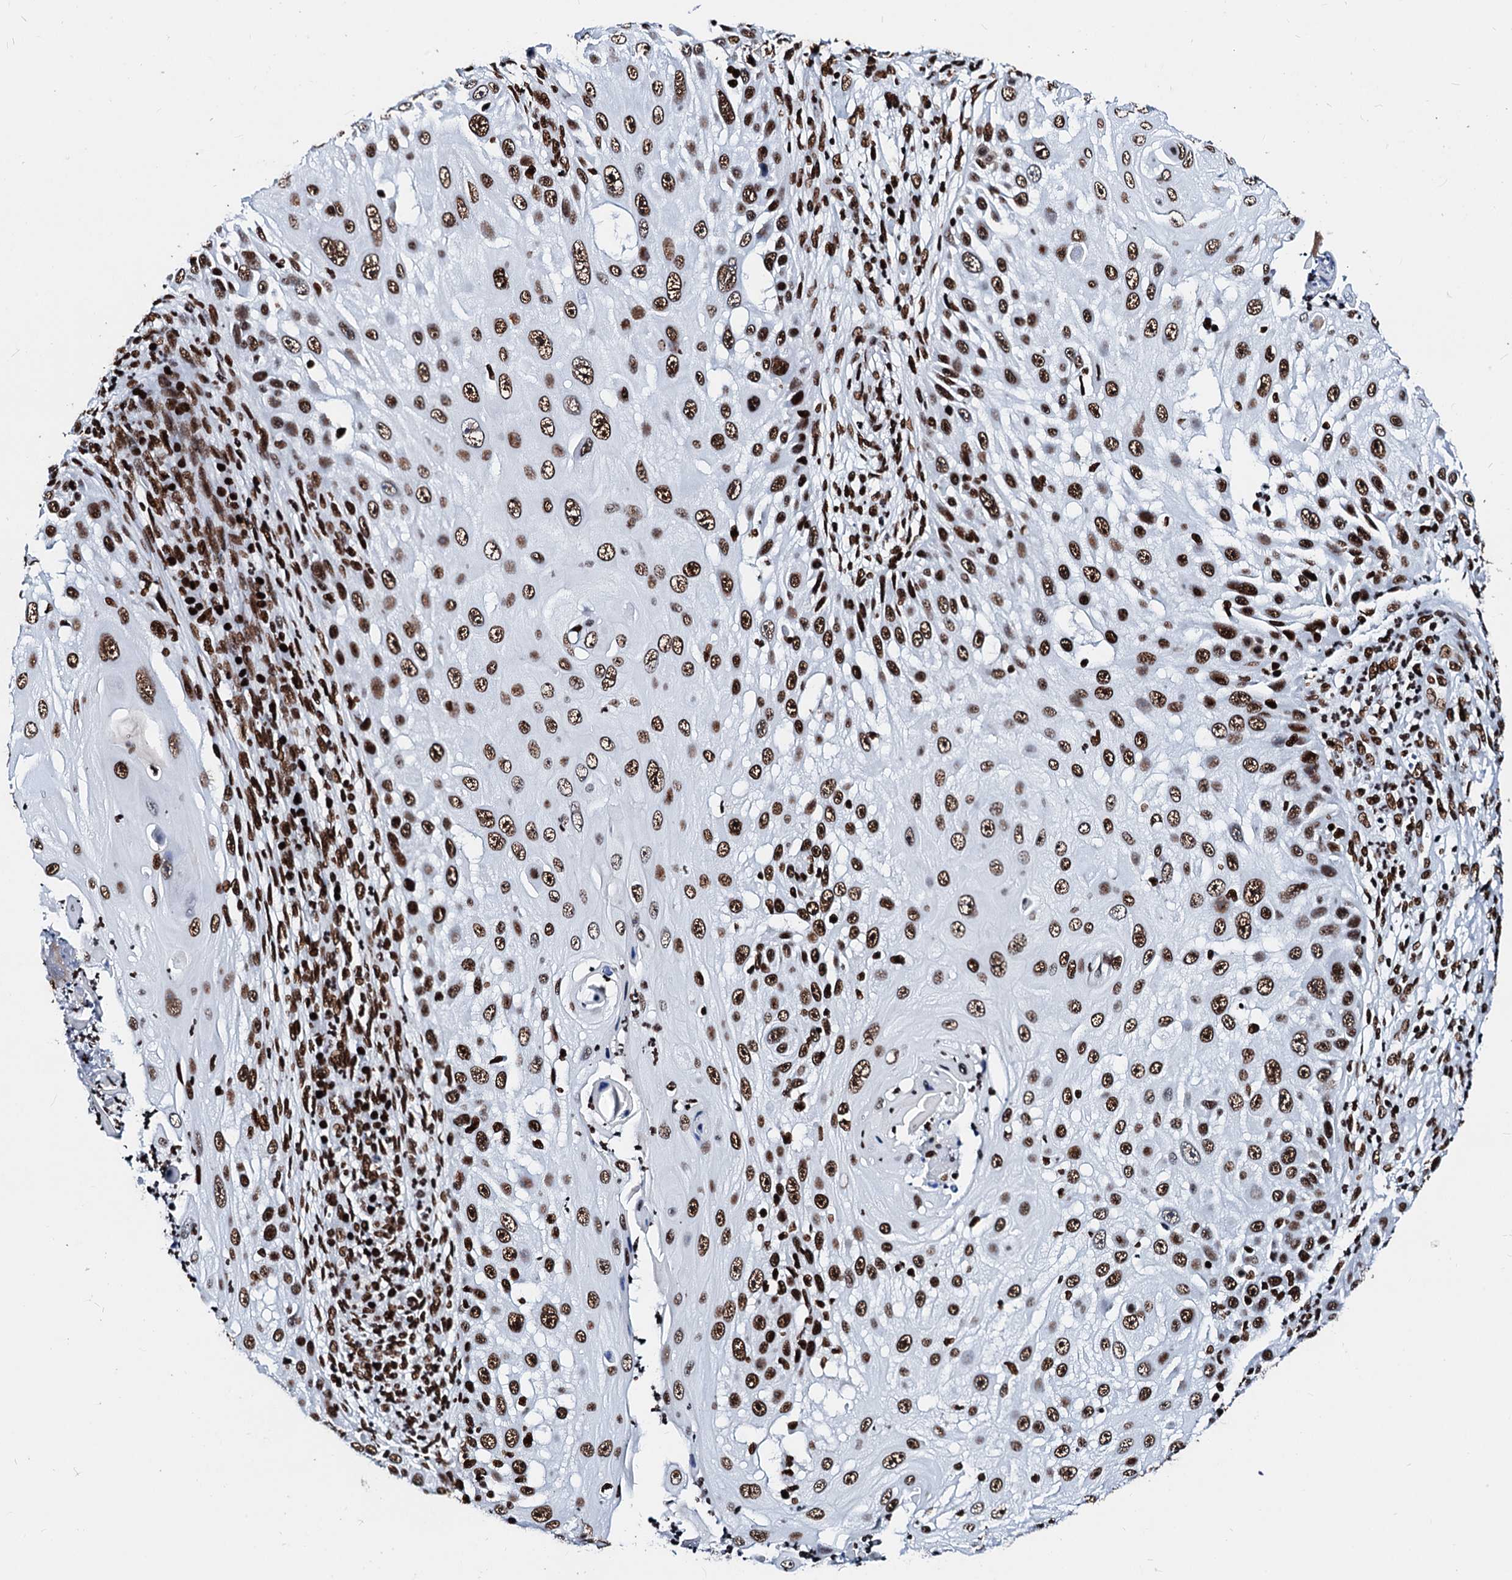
{"staining": {"intensity": "strong", "quantity": ">75%", "location": "nuclear"}, "tissue": "skin cancer", "cell_type": "Tumor cells", "image_type": "cancer", "snomed": [{"axis": "morphology", "description": "Squamous cell carcinoma, NOS"}, {"axis": "topography", "description": "Skin"}], "caption": "High-magnification brightfield microscopy of skin squamous cell carcinoma stained with DAB (brown) and counterstained with hematoxylin (blue). tumor cells exhibit strong nuclear expression is present in about>75% of cells.", "gene": "RALY", "patient": {"sex": "female", "age": 44}}